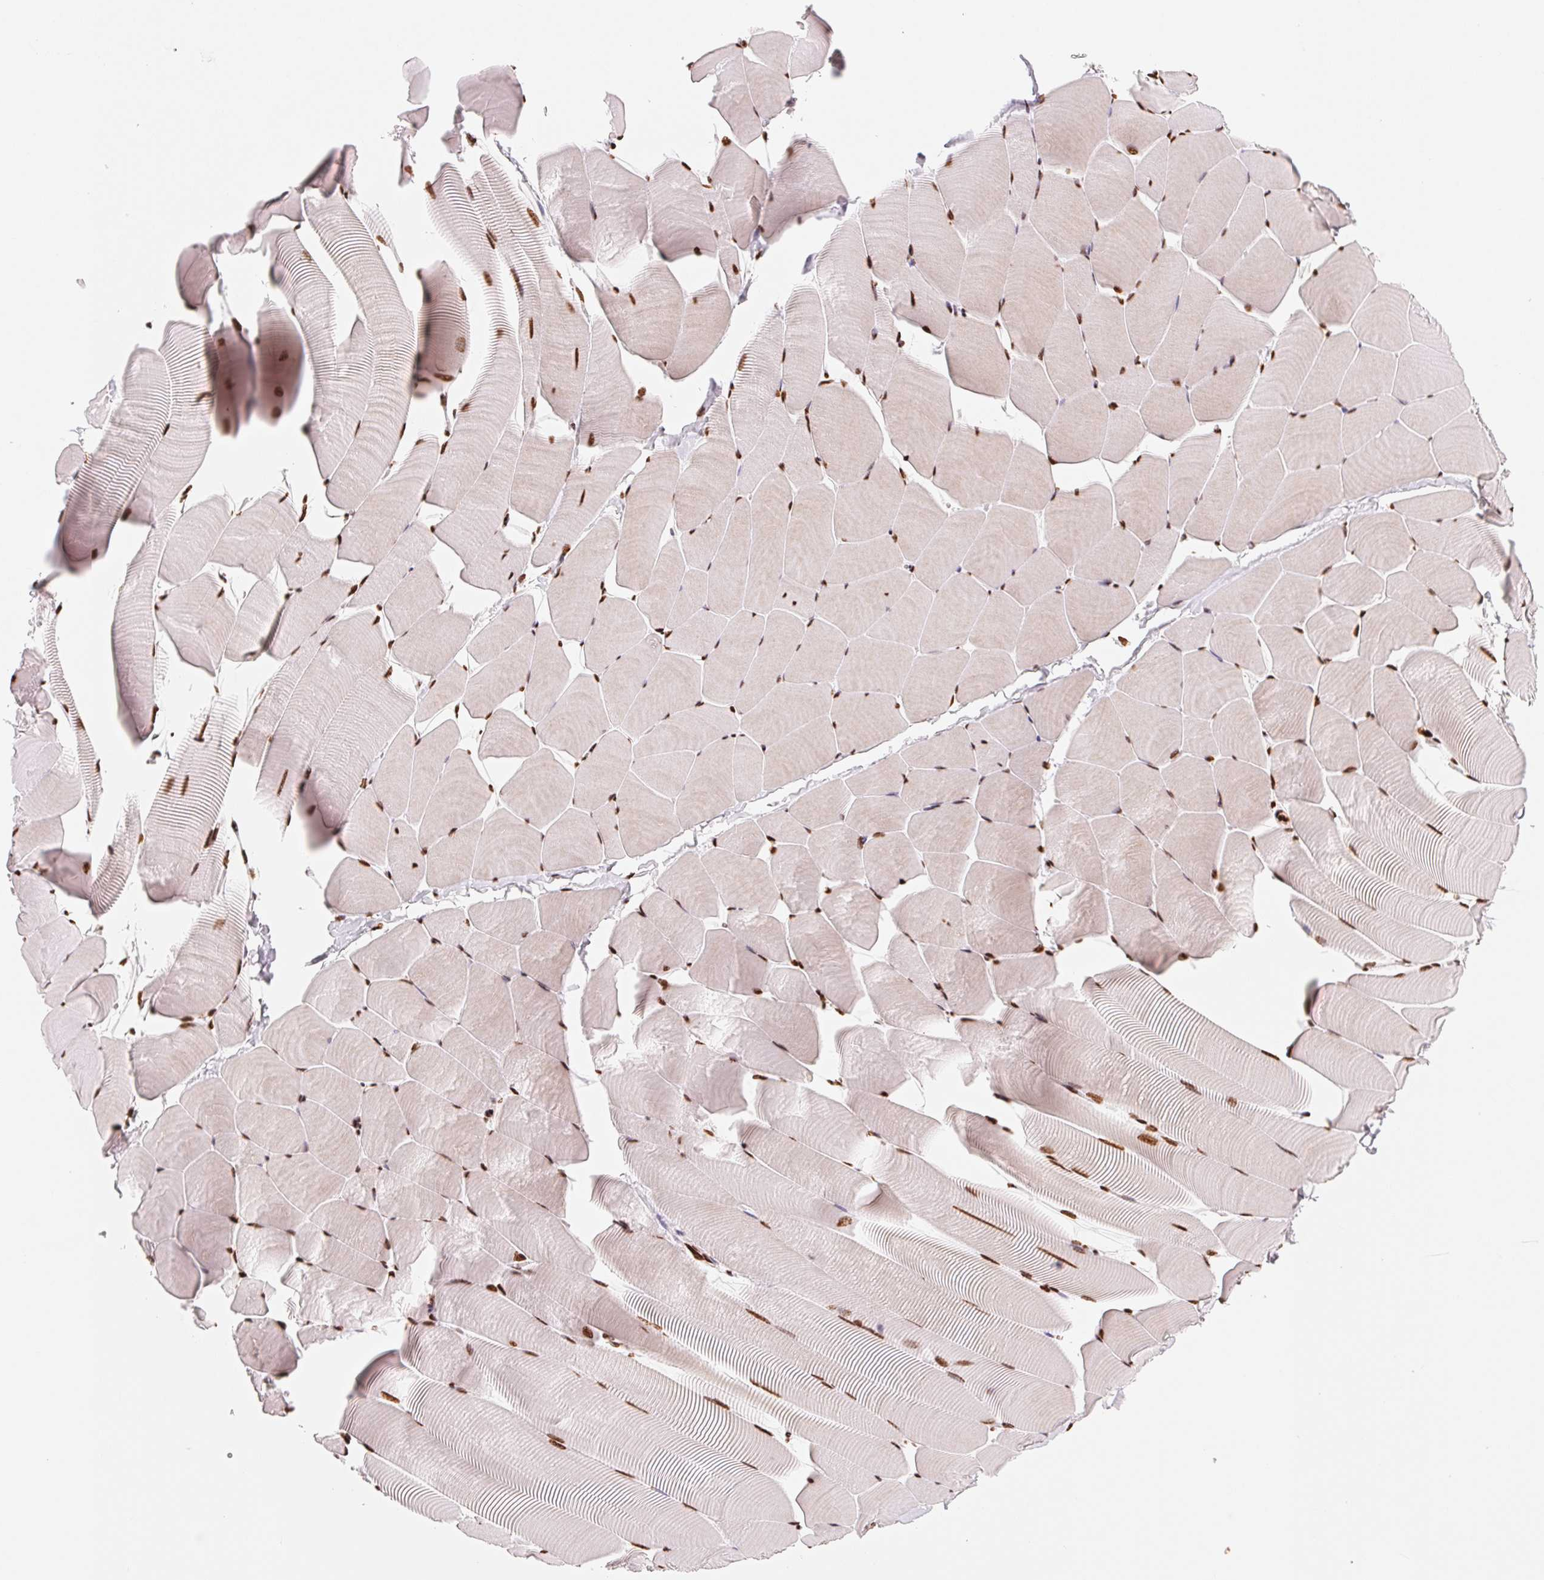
{"staining": {"intensity": "strong", "quantity": ">75%", "location": "nuclear"}, "tissue": "skeletal muscle", "cell_type": "Myocytes", "image_type": "normal", "snomed": [{"axis": "morphology", "description": "Normal tissue, NOS"}, {"axis": "topography", "description": "Skeletal muscle"}], "caption": "Brown immunohistochemical staining in normal skeletal muscle exhibits strong nuclear staining in about >75% of myocytes. (DAB = brown stain, brightfield microscopy at high magnification).", "gene": "NXF1", "patient": {"sex": "male", "age": 25}}